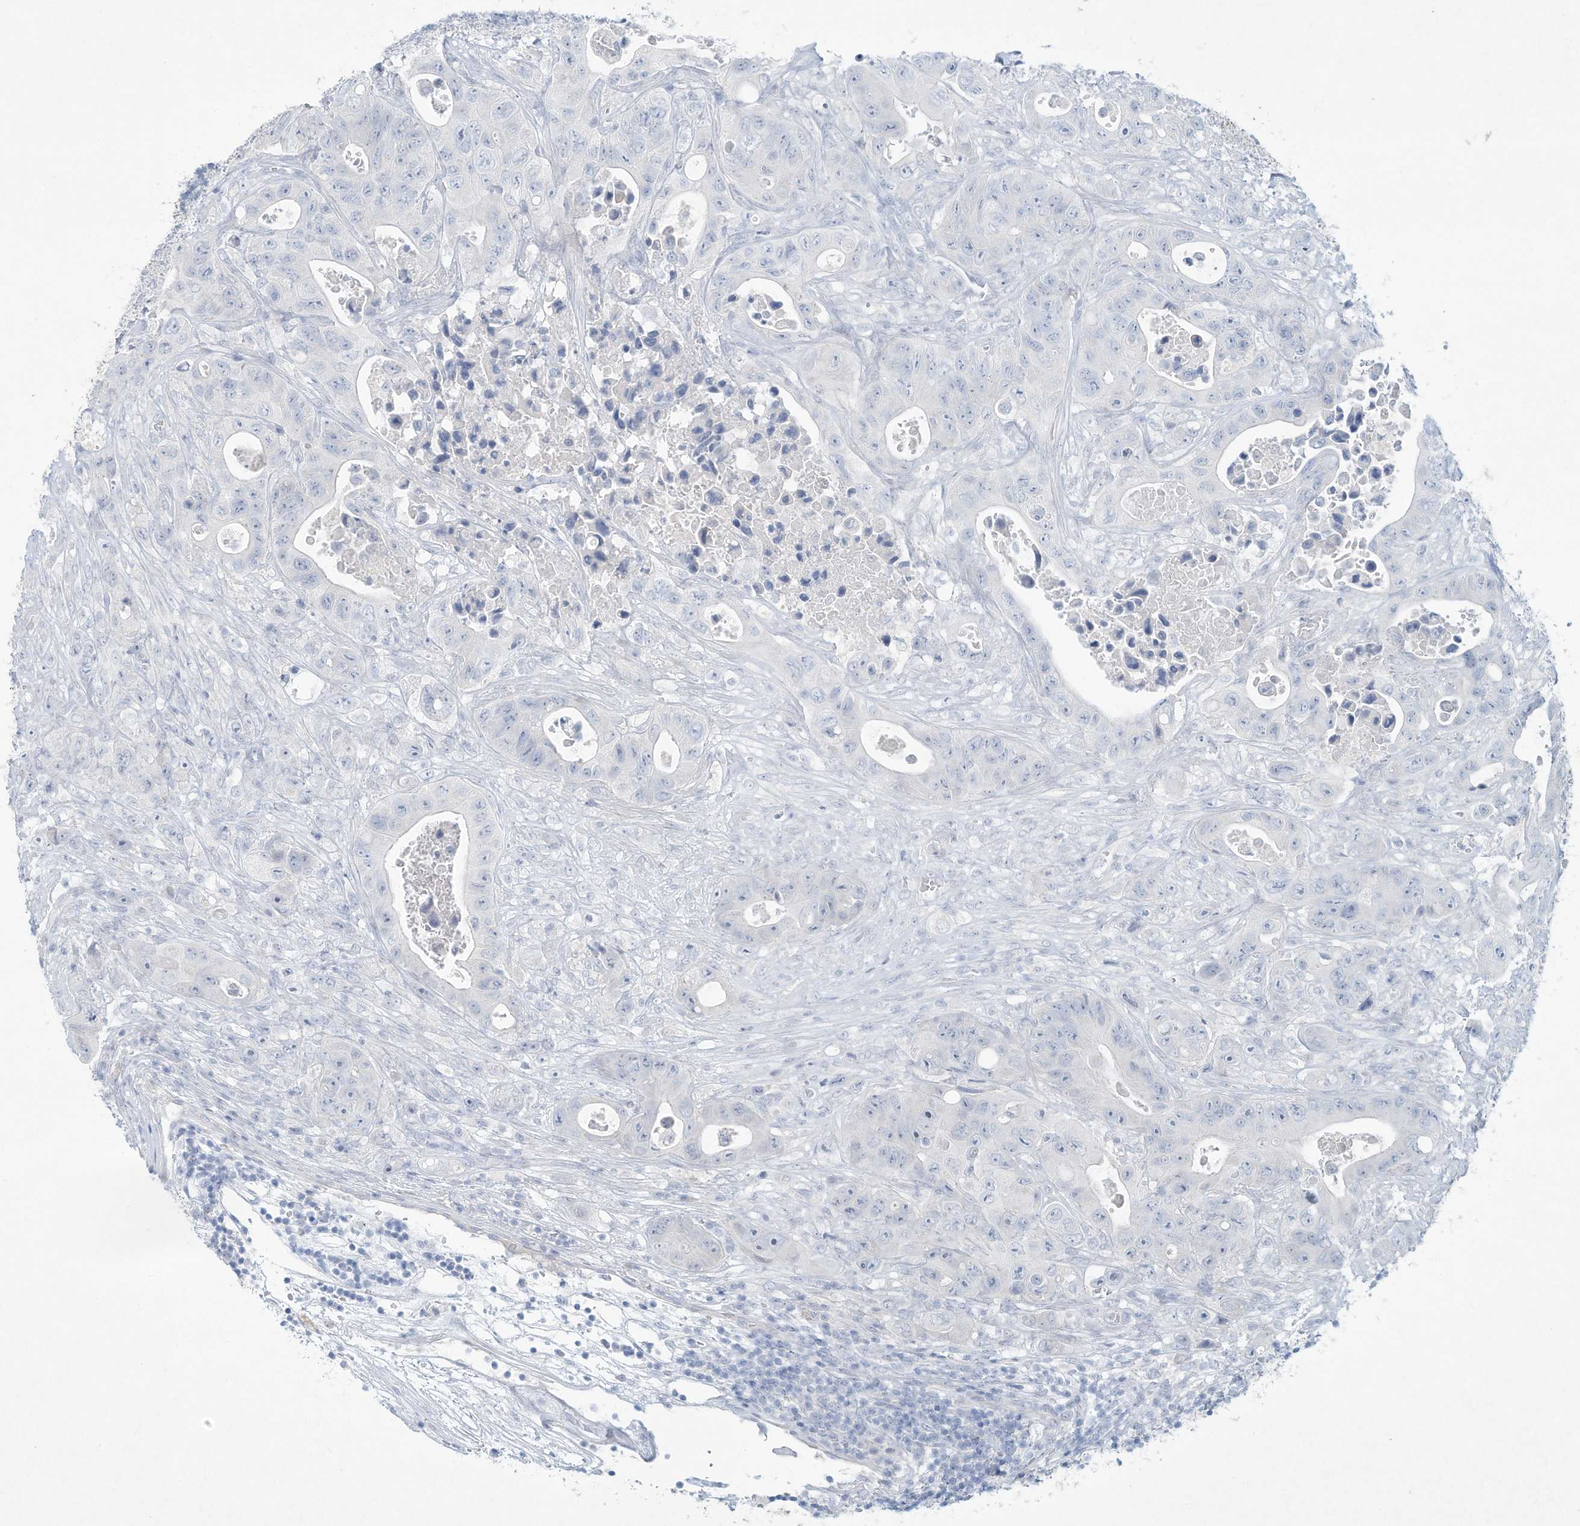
{"staining": {"intensity": "negative", "quantity": "none", "location": "none"}, "tissue": "colorectal cancer", "cell_type": "Tumor cells", "image_type": "cancer", "snomed": [{"axis": "morphology", "description": "Adenocarcinoma, NOS"}, {"axis": "topography", "description": "Colon"}], "caption": "Histopathology image shows no protein expression in tumor cells of colorectal cancer tissue.", "gene": "PAX6", "patient": {"sex": "female", "age": 46}}